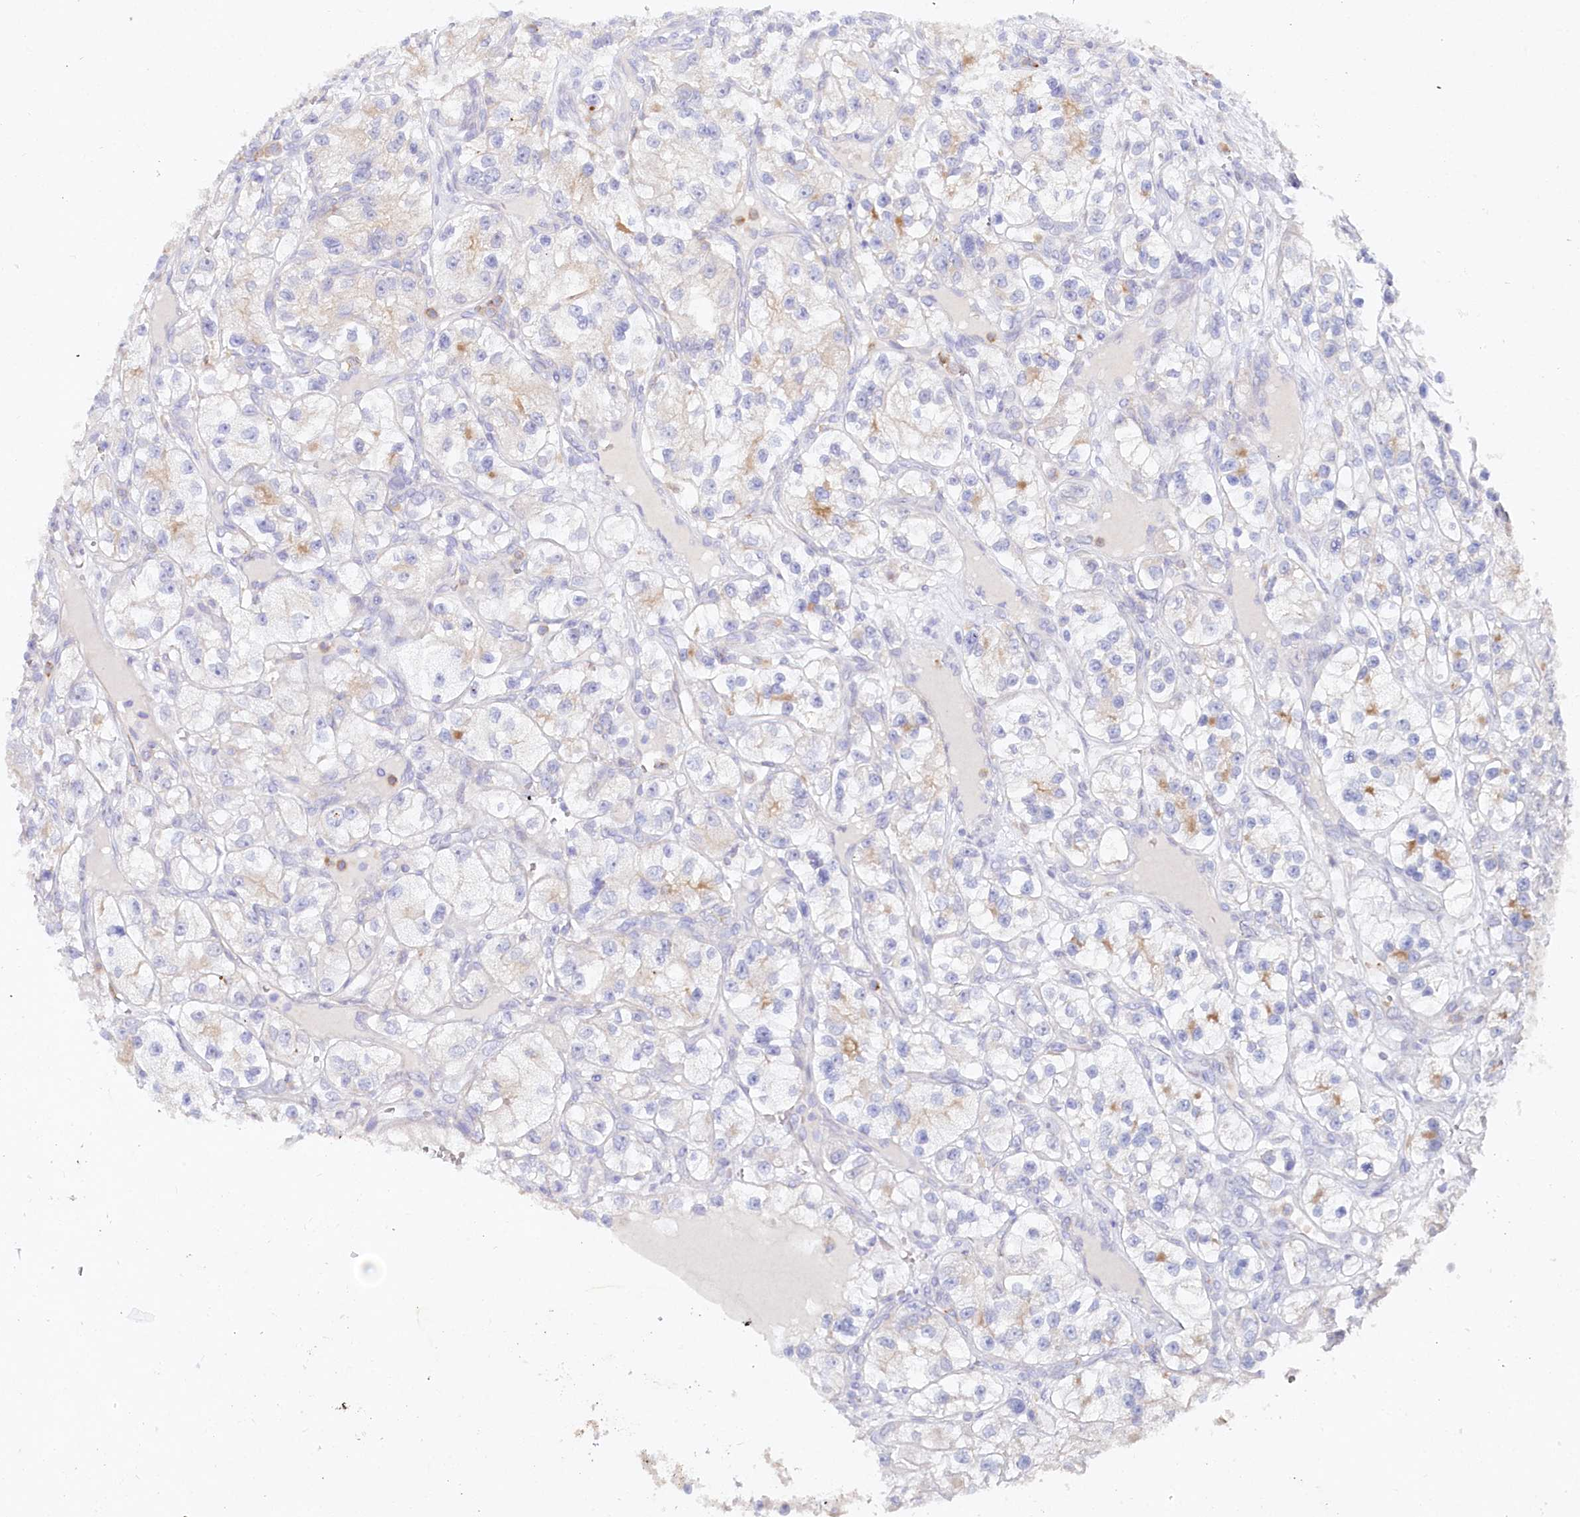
{"staining": {"intensity": "weak", "quantity": "<25%", "location": "cytoplasmic/membranous"}, "tissue": "renal cancer", "cell_type": "Tumor cells", "image_type": "cancer", "snomed": [{"axis": "morphology", "description": "Adenocarcinoma, NOS"}, {"axis": "topography", "description": "Kidney"}], "caption": "Protein analysis of adenocarcinoma (renal) reveals no significant positivity in tumor cells.", "gene": "ALDH3B1", "patient": {"sex": "female", "age": 57}}